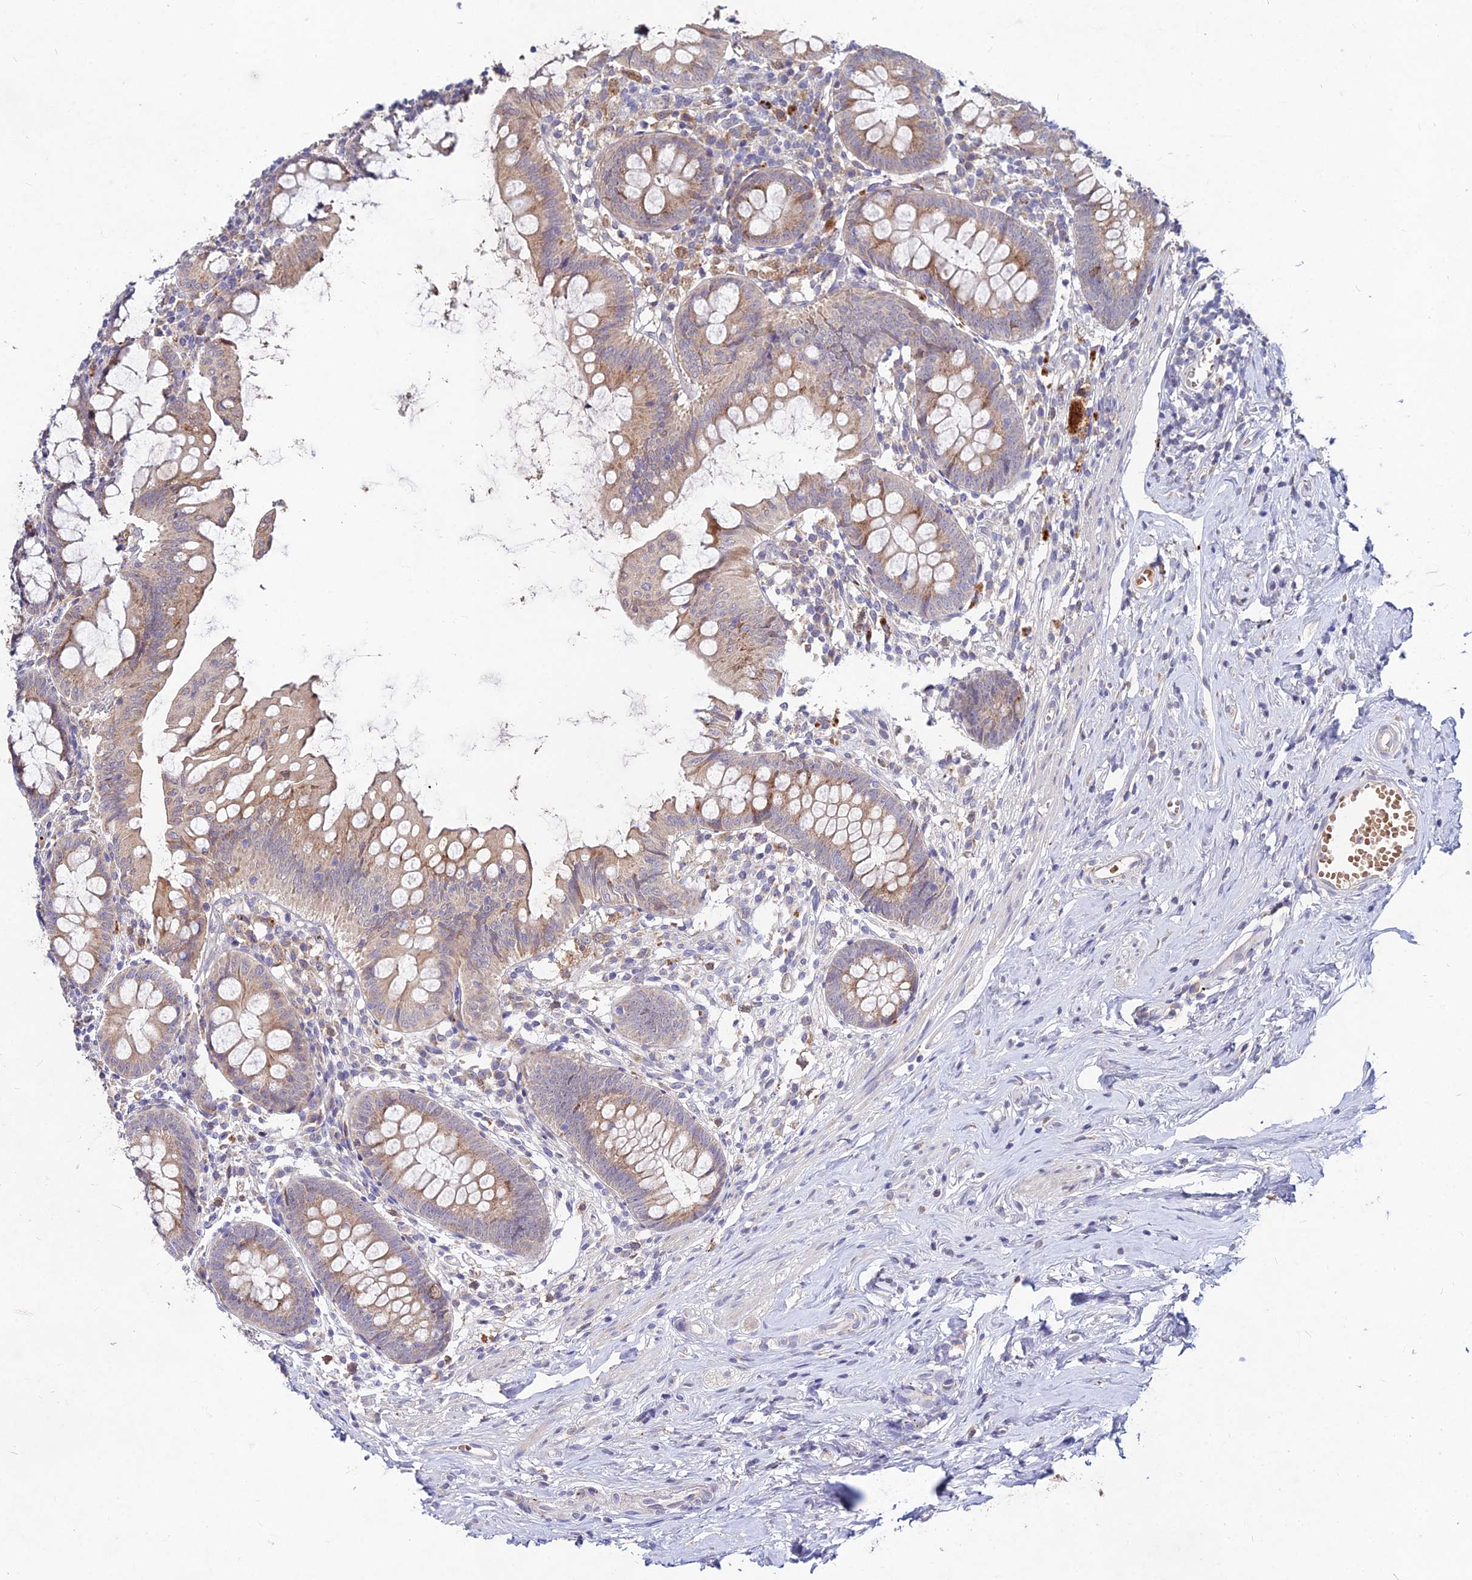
{"staining": {"intensity": "moderate", "quantity": ">75%", "location": "cytoplasmic/membranous"}, "tissue": "appendix", "cell_type": "Glandular cells", "image_type": "normal", "snomed": [{"axis": "morphology", "description": "Normal tissue, NOS"}, {"axis": "topography", "description": "Appendix"}], "caption": "Immunohistochemistry image of benign human appendix stained for a protein (brown), which demonstrates medium levels of moderate cytoplasmic/membranous positivity in approximately >75% of glandular cells.", "gene": "WDR43", "patient": {"sex": "female", "age": 51}}